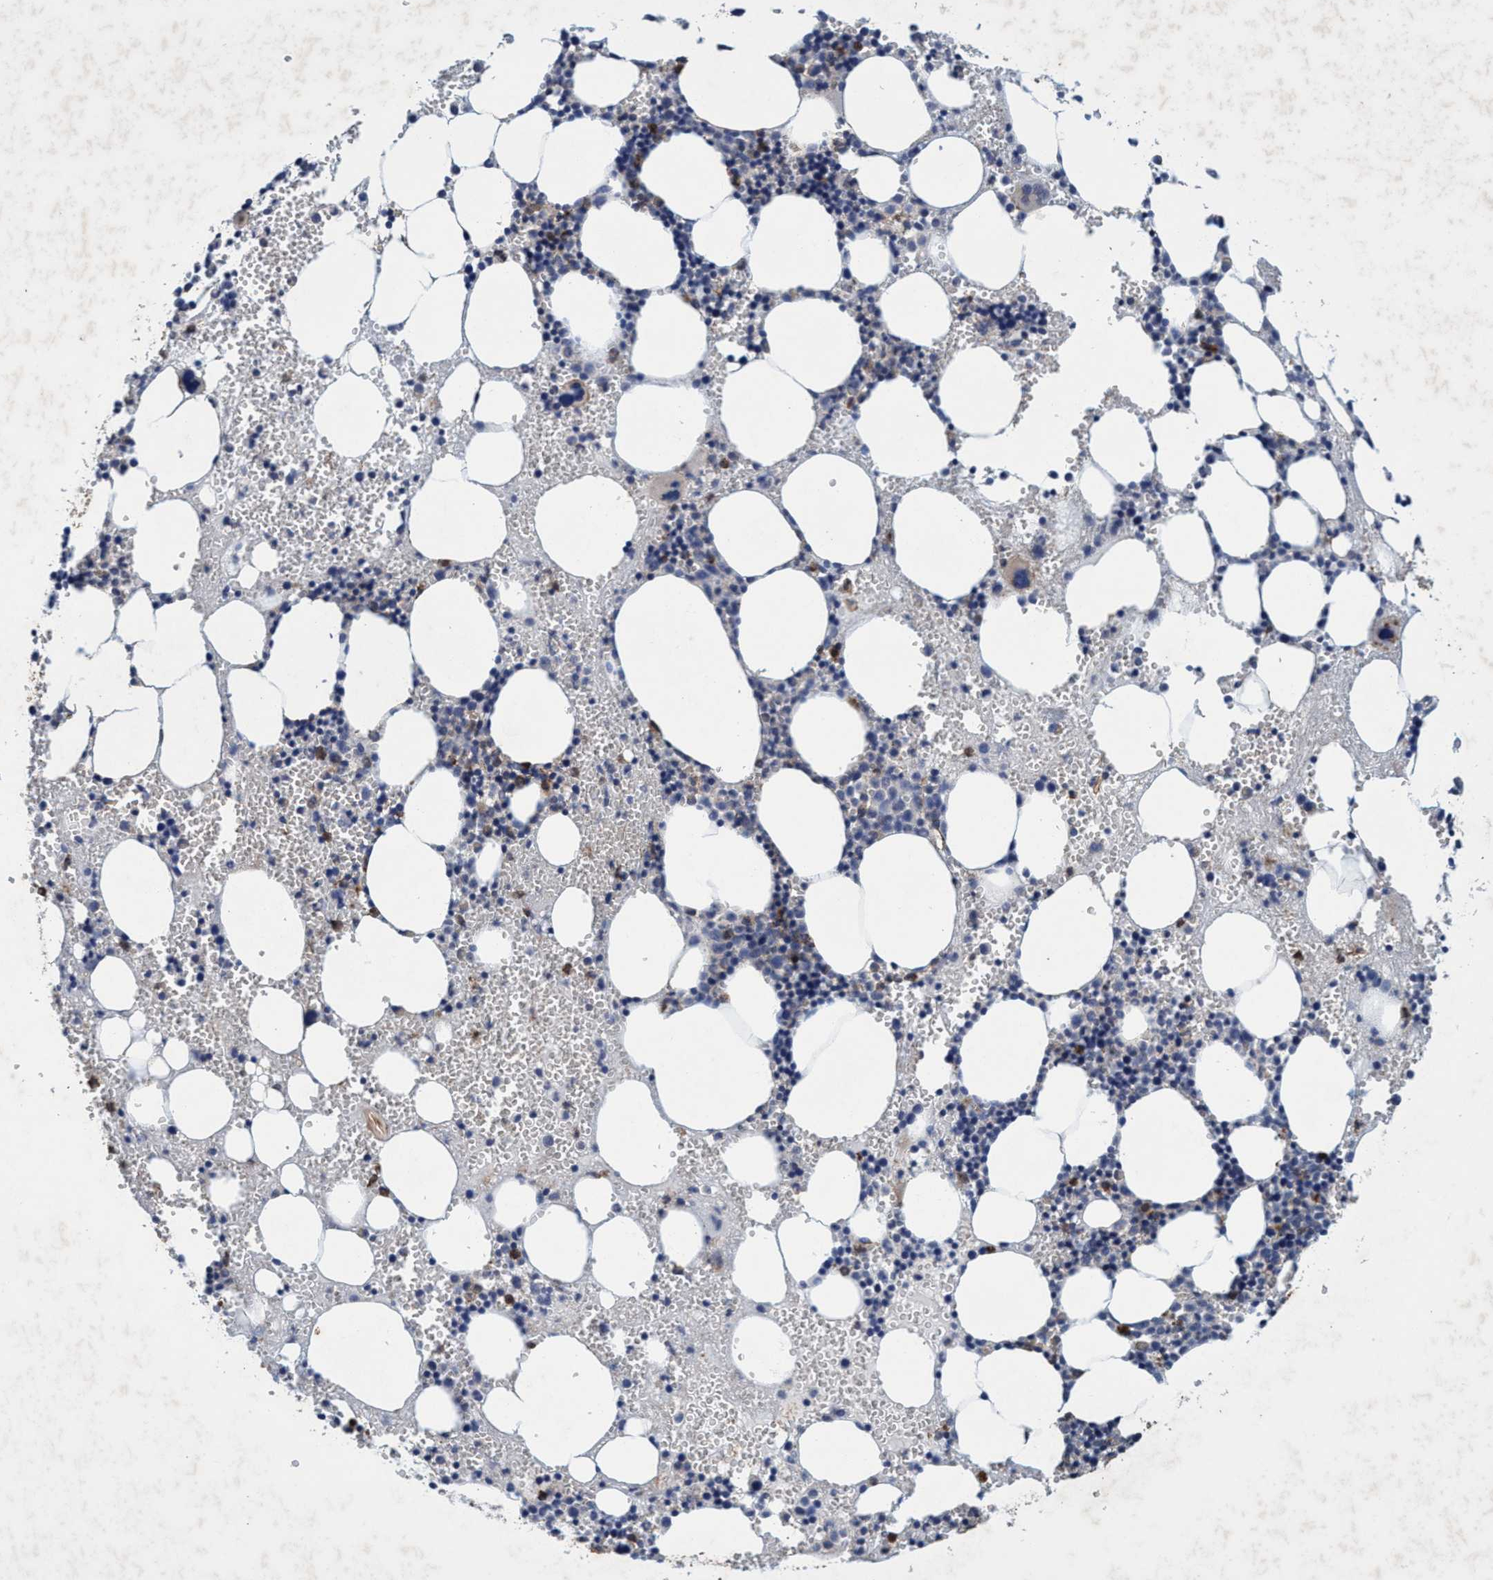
{"staining": {"intensity": "weak", "quantity": "<25%", "location": "cytoplasmic/membranous"}, "tissue": "bone marrow", "cell_type": "Hematopoietic cells", "image_type": "normal", "snomed": [{"axis": "morphology", "description": "Normal tissue, NOS"}, {"axis": "morphology", "description": "Inflammation, NOS"}, {"axis": "topography", "description": "Bone marrow"}], "caption": "Immunohistochemistry (IHC) image of benign bone marrow stained for a protein (brown), which reveals no staining in hematopoietic cells.", "gene": "GRB14", "patient": {"sex": "female", "age": 67}}